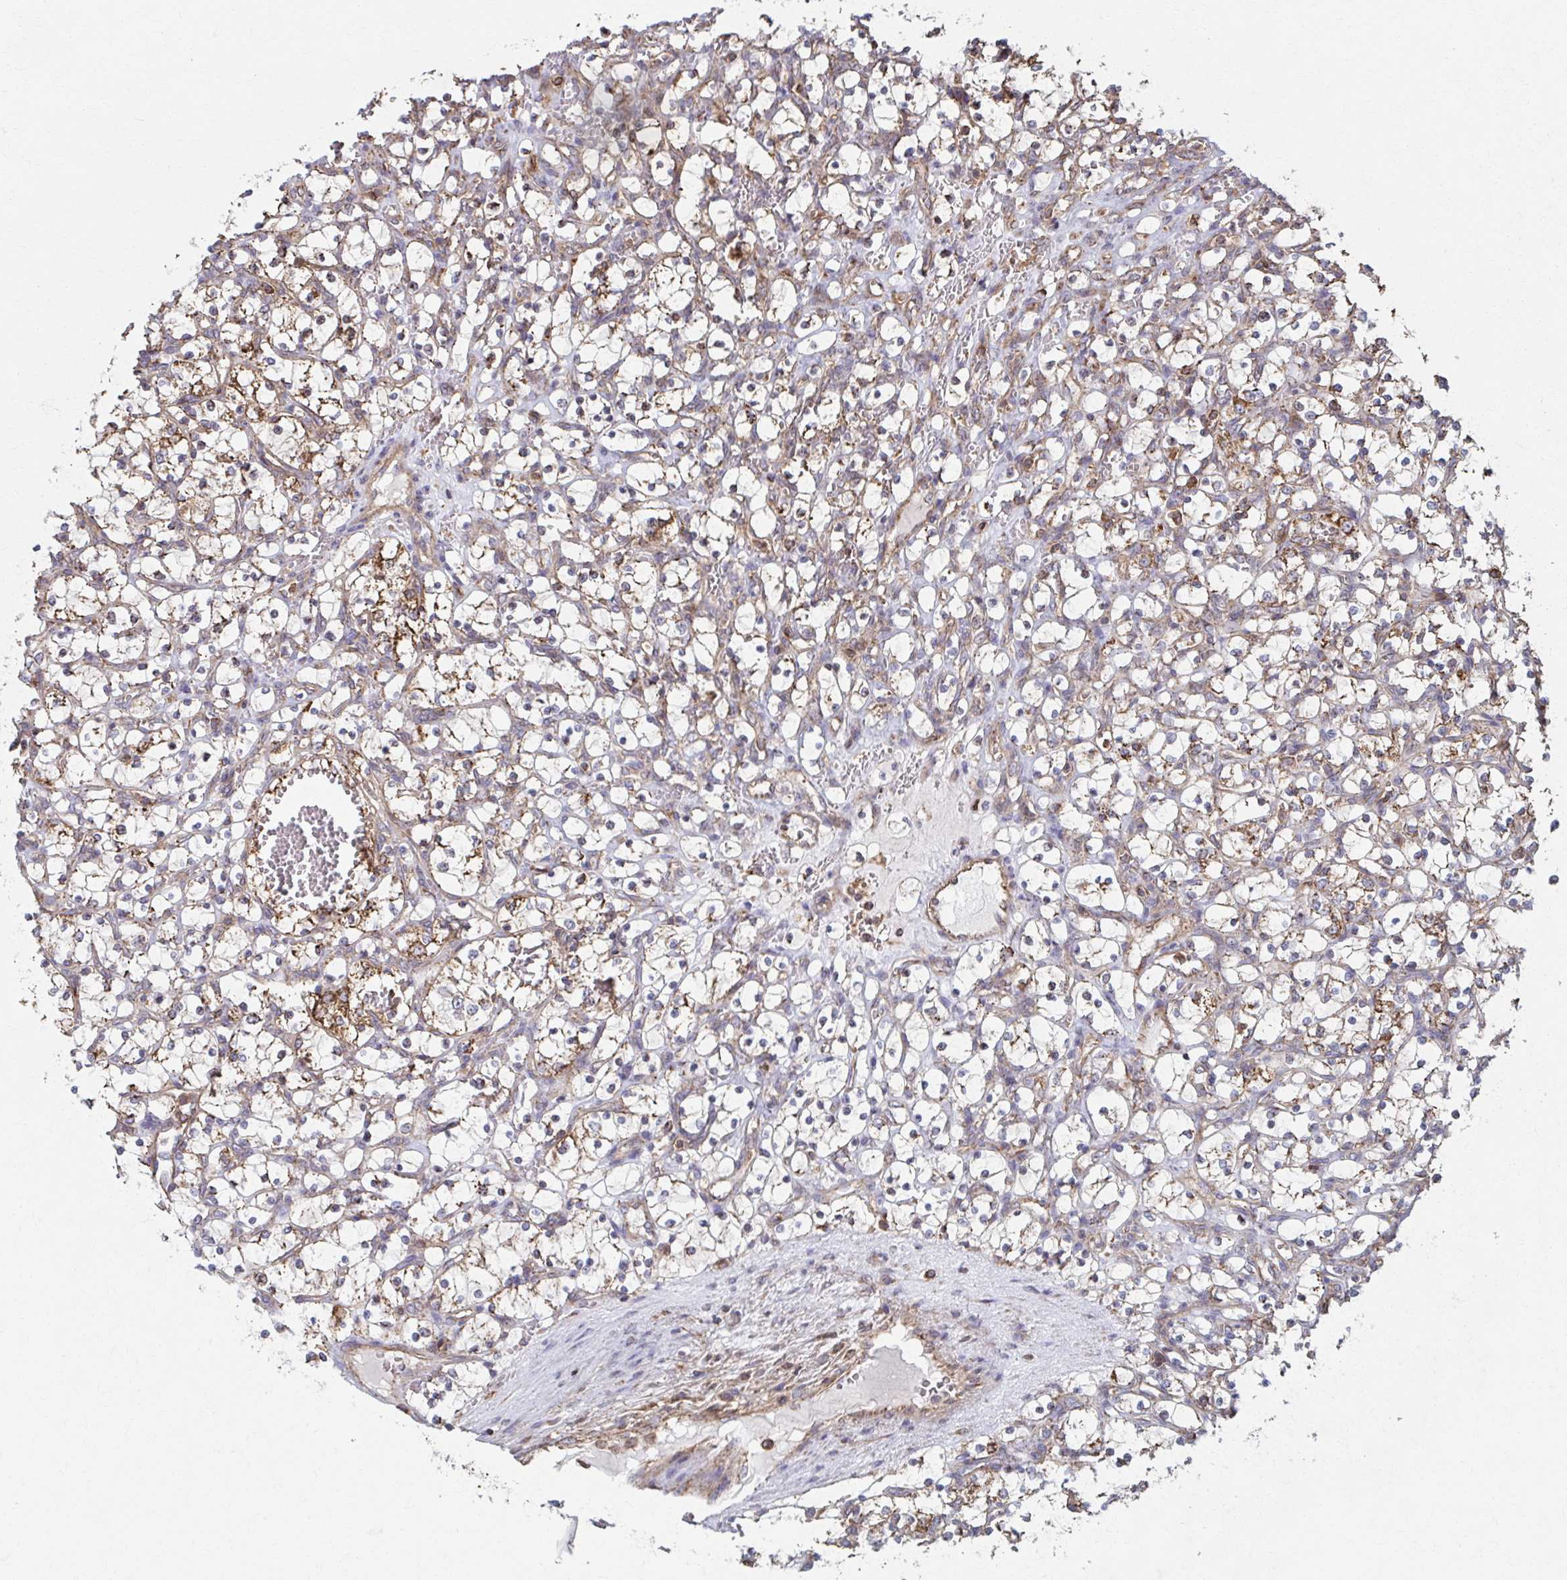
{"staining": {"intensity": "weak", "quantity": "<25%", "location": "cytoplasmic/membranous"}, "tissue": "renal cancer", "cell_type": "Tumor cells", "image_type": "cancer", "snomed": [{"axis": "morphology", "description": "Adenocarcinoma, NOS"}, {"axis": "topography", "description": "Kidney"}], "caption": "Immunohistochemical staining of renal cancer reveals no significant staining in tumor cells. Nuclei are stained in blue.", "gene": "KLHL34", "patient": {"sex": "female", "age": 69}}